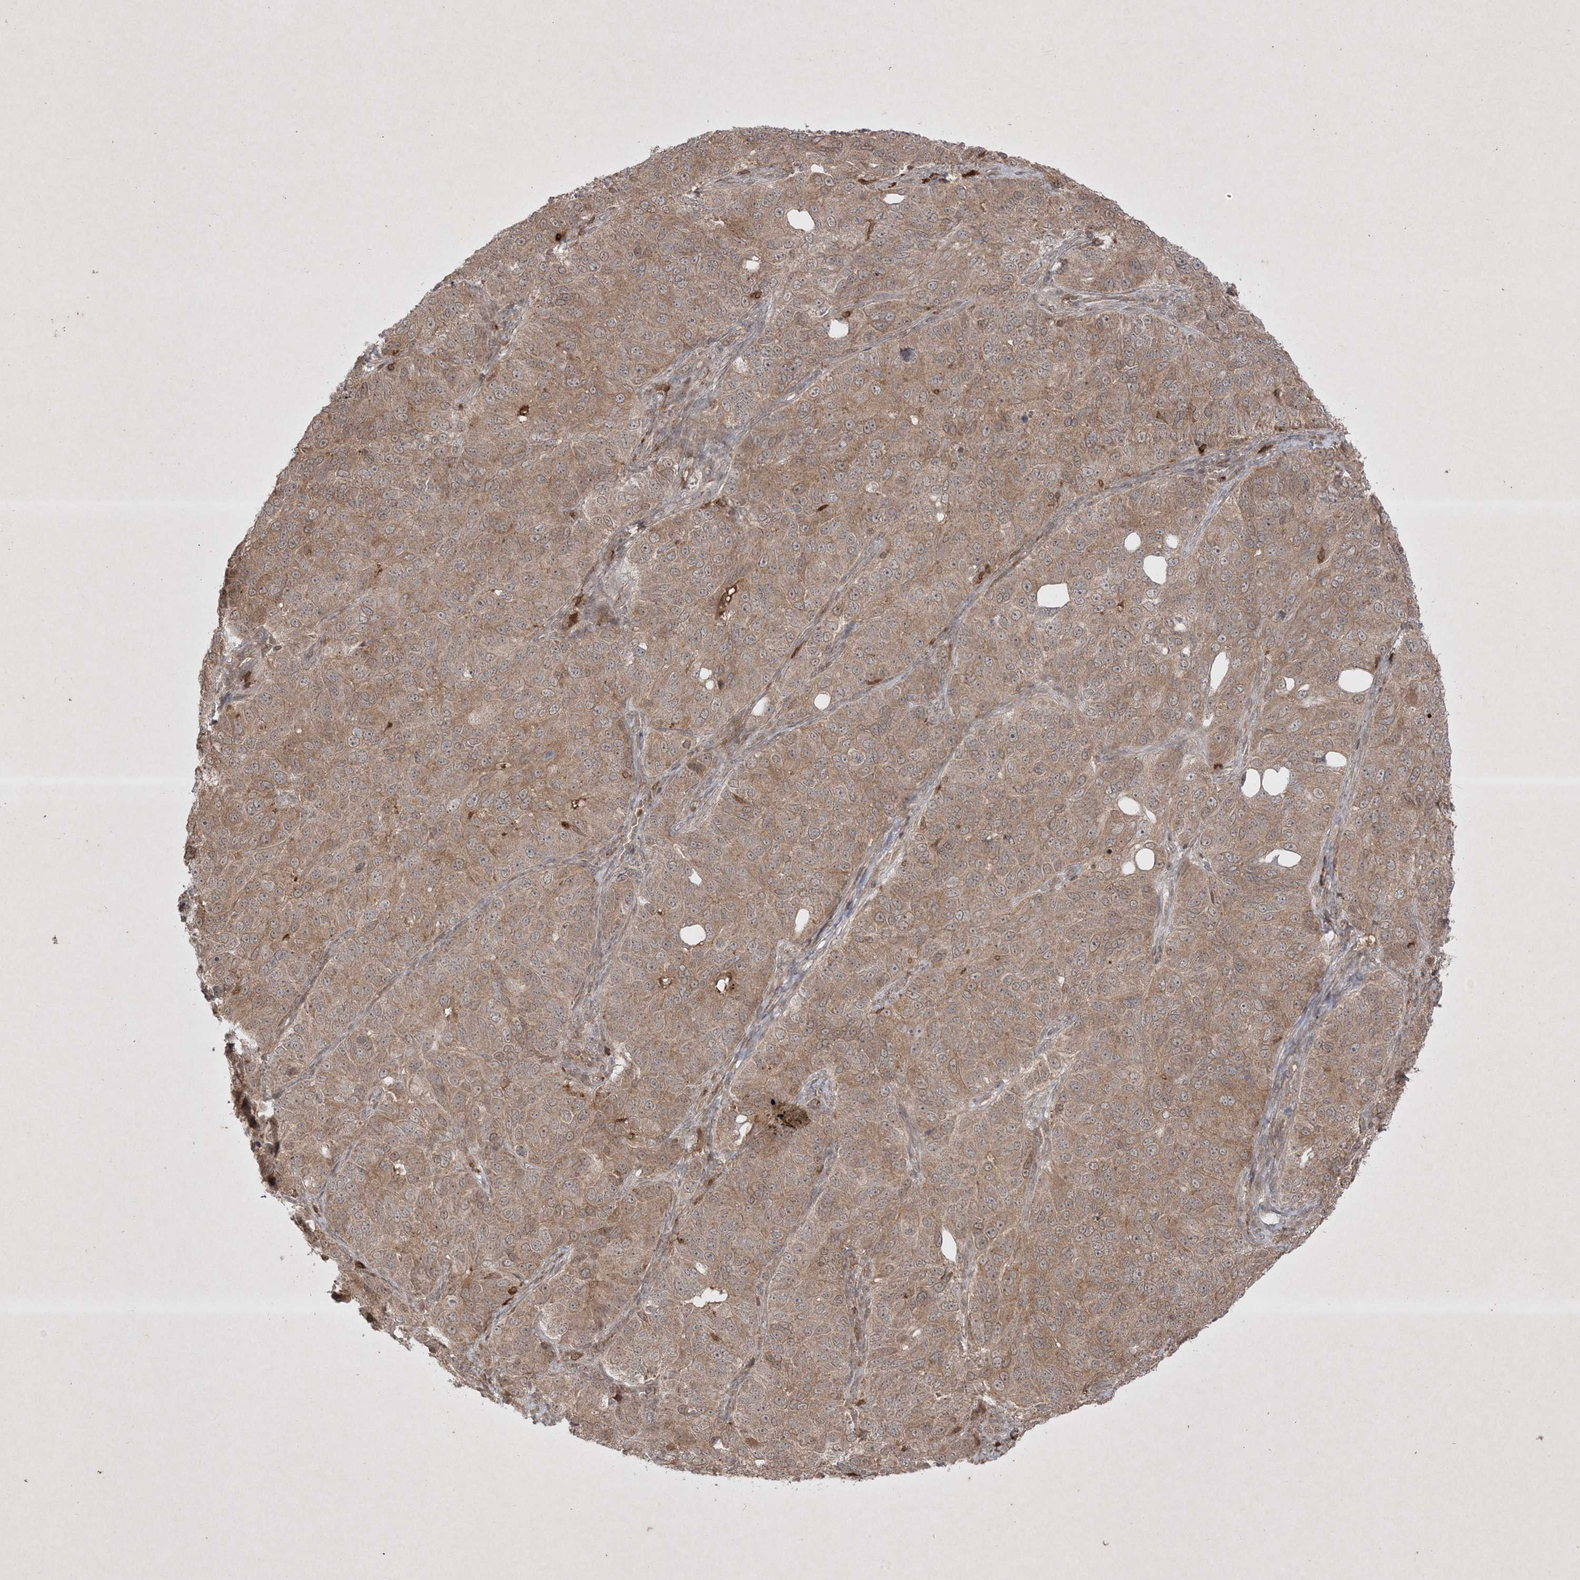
{"staining": {"intensity": "weak", "quantity": ">75%", "location": "cytoplasmic/membranous"}, "tissue": "ovarian cancer", "cell_type": "Tumor cells", "image_type": "cancer", "snomed": [{"axis": "morphology", "description": "Carcinoma, endometroid"}, {"axis": "topography", "description": "Ovary"}], "caption": "A high-resolution photomicrograph shows immunohistochemistry (IHC) staining of ovarian endometroid carcinoma, which reveals weak cytoplasmic/membranous expression in about >75% of tumor cells.", "gene": "PTK6", "patient": {"sex": "female", "age": 51}}